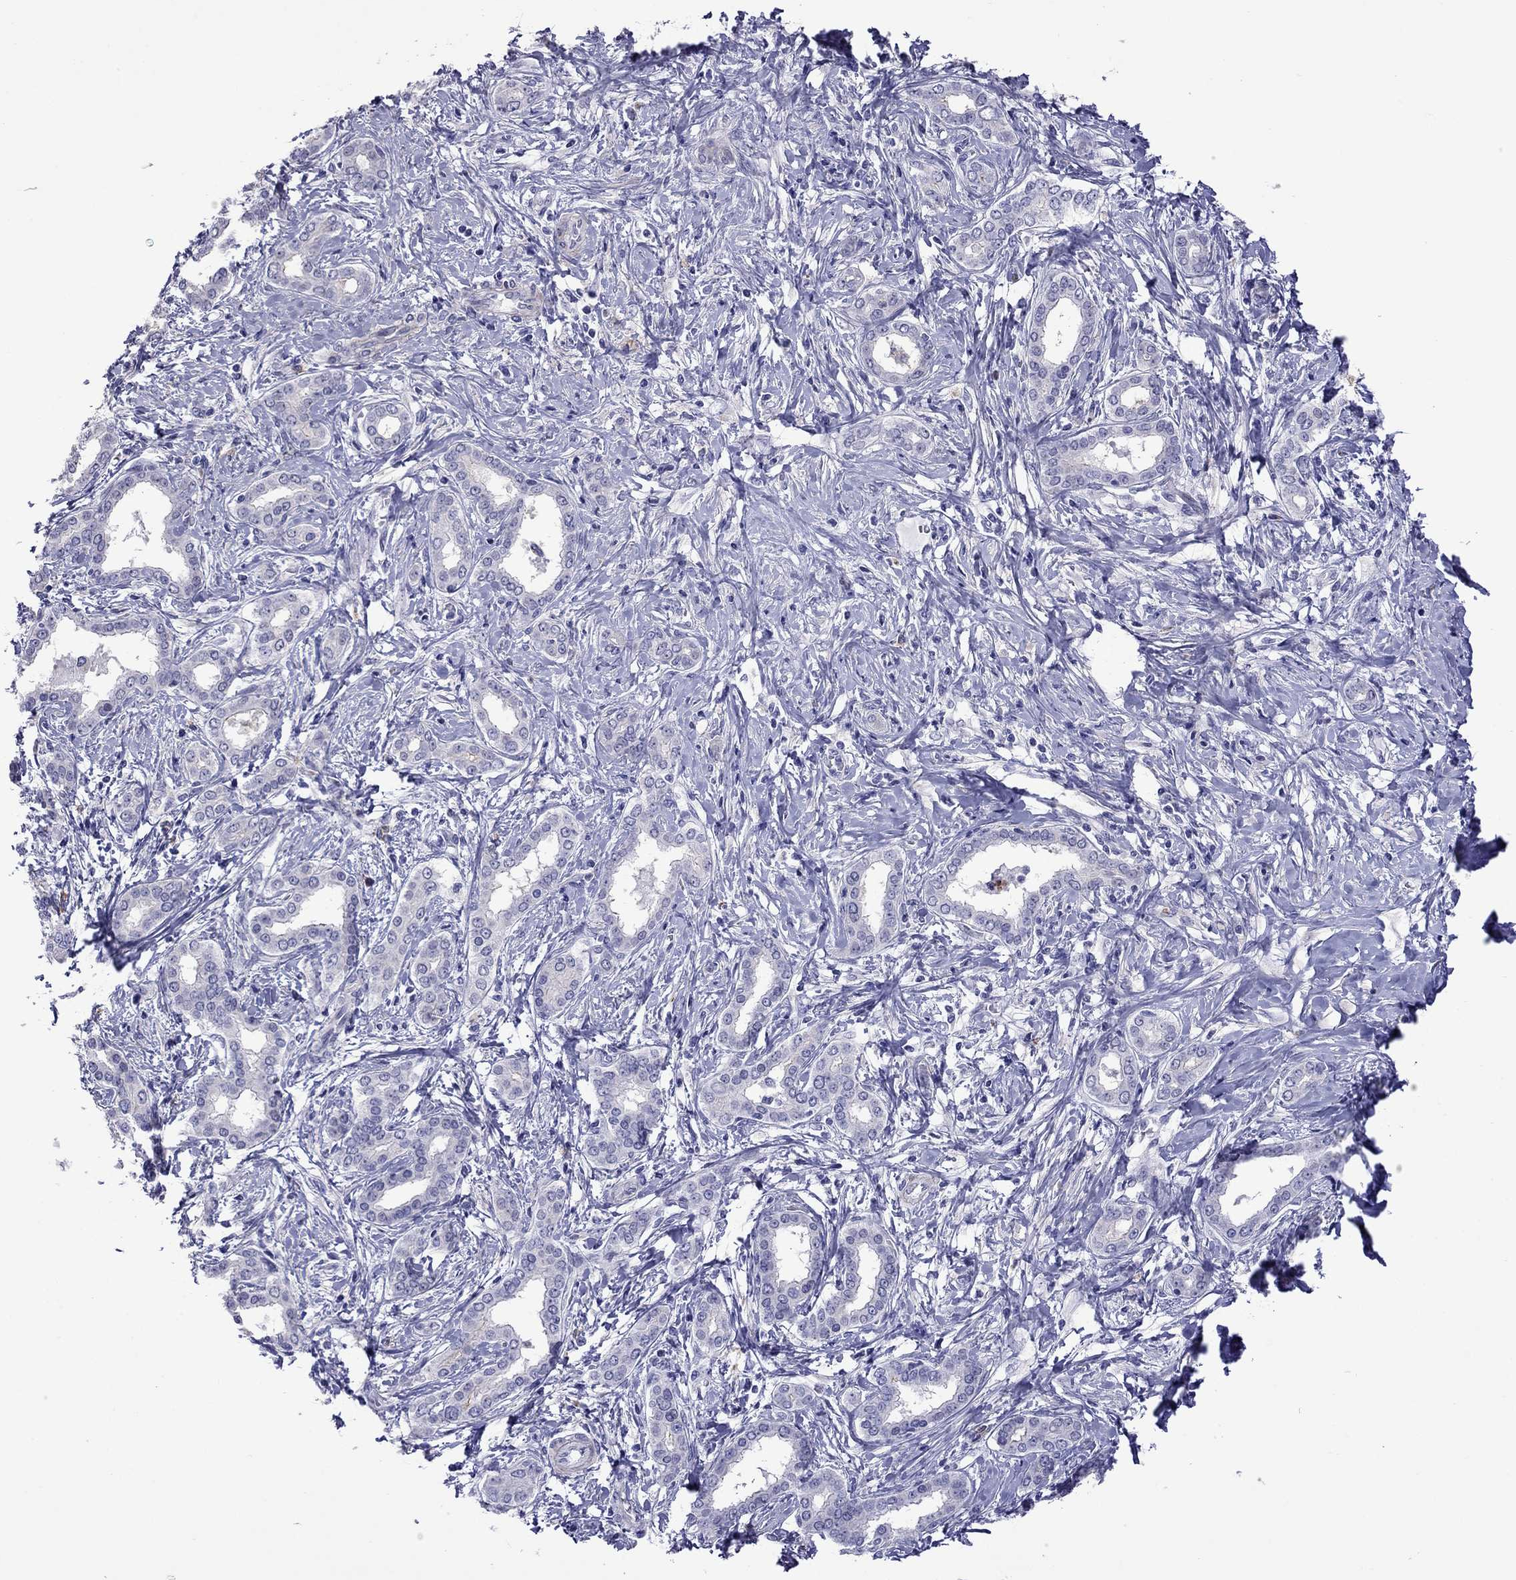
{"staining": {"intensity": "negative", "quantity": "none", "location": "none"}, "tissue": "liver cancer", "cell_type": "Tumor cells", "image_type": "cancer", "snomed": [{"axis": "morphology", "description": "Cholangiocarcinoma"}, {"axis": "topography", "description": "Liver"}], "caption": "Micrograph shows no protein positivity in tumor cells of liver cancer tissue.", "gene": "STAR", "patient": {"sex": "female", "age": 47}}